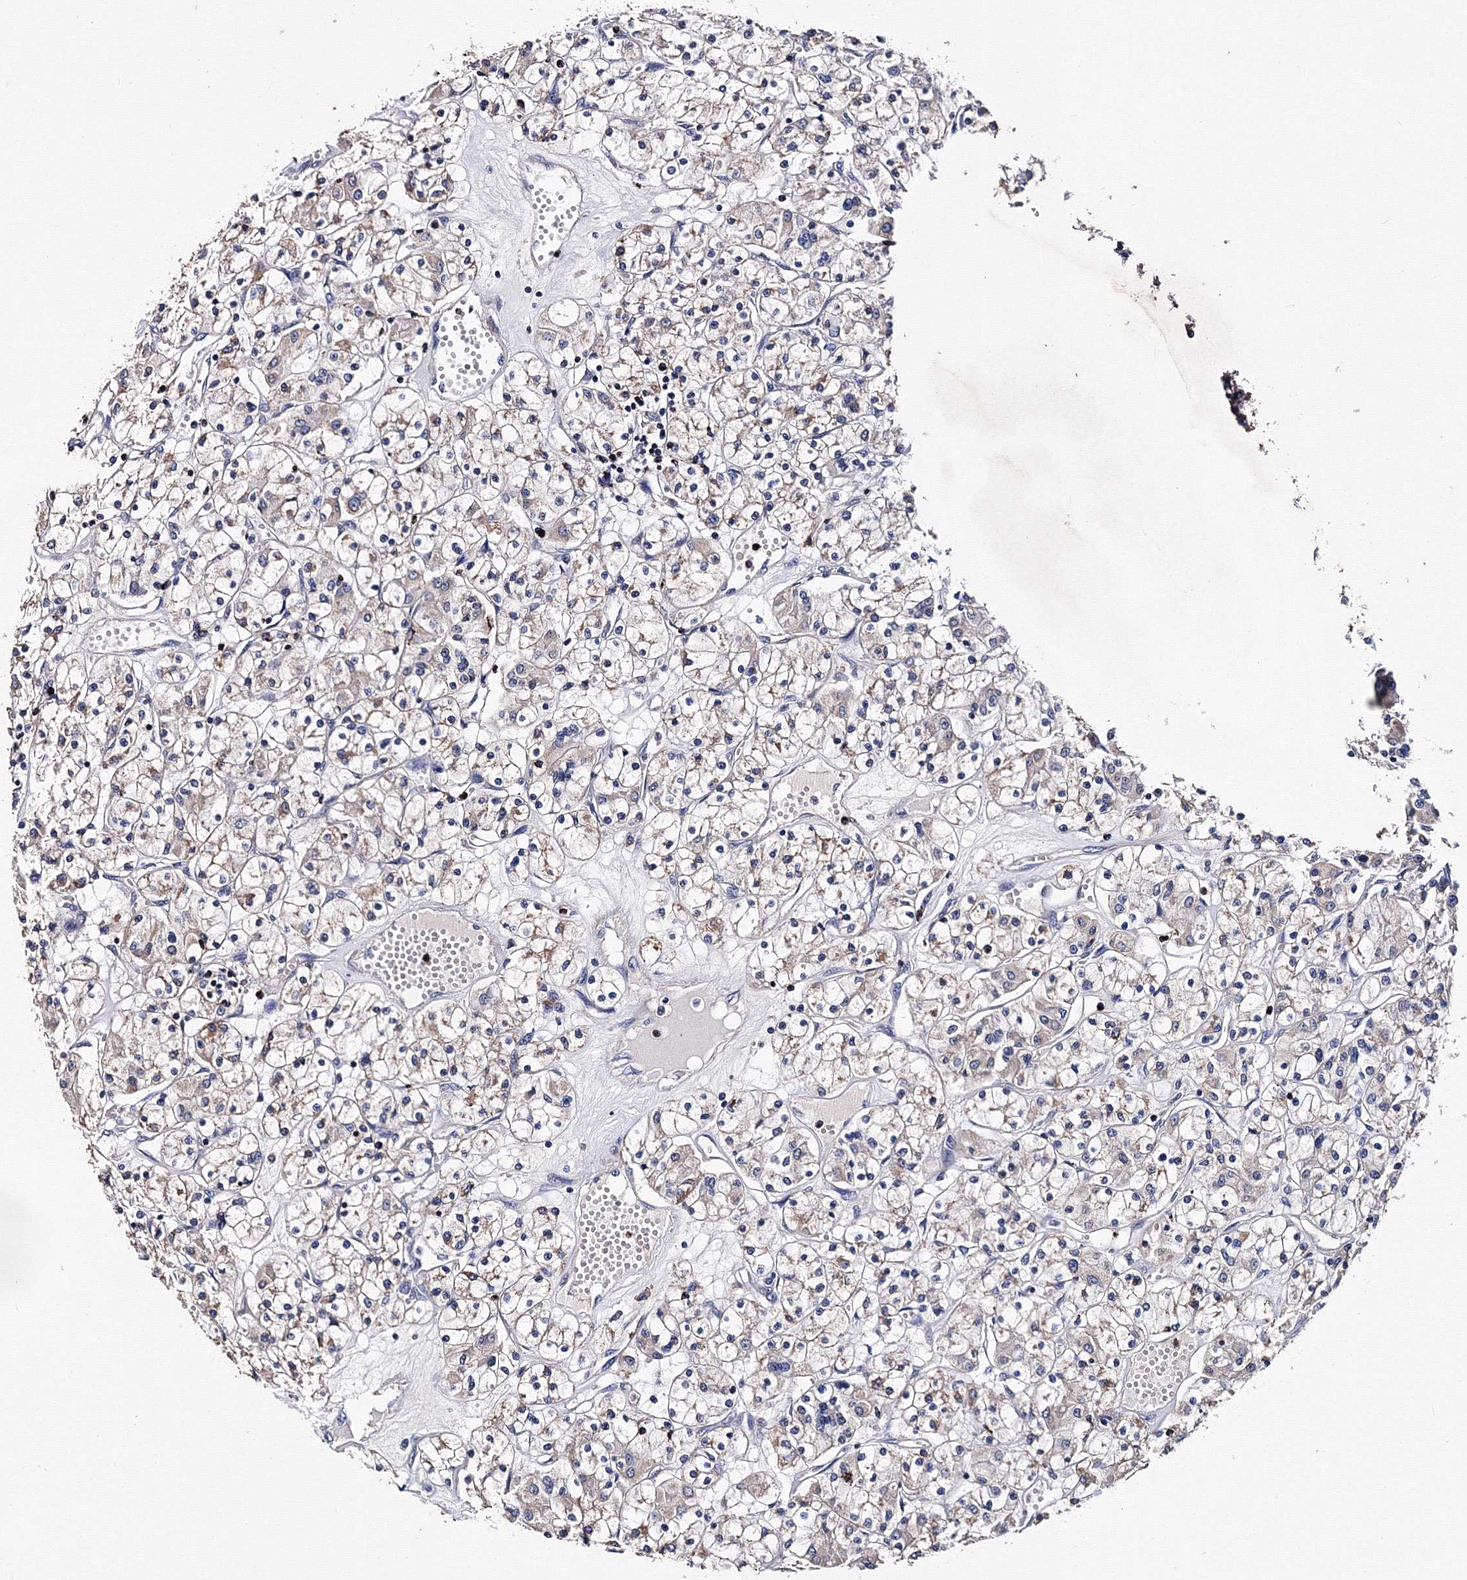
{"staining": {"intensity": "weak", "quantity": "25%-75%", "location": "cytoplasmic/membranous"}, "tissue": "renal cancer", "cell_type": "Tumor cells", "image_type": "cancer", "snomed": [{"axis": "morphology", "description": "Adenocarcinoma, NOS"}, {"axis": "topography", "description": "Kidney"}], "caption": "The photomicrograph demonstrates immunohistochemical staining of adenocarcinoma (renal). There is weak cytoplasmic/membranous positivity is seen in about 25%-75% of tumor cells.", "gene": "PHYKPL", "patient": {"sex": "female", "age": 59}}